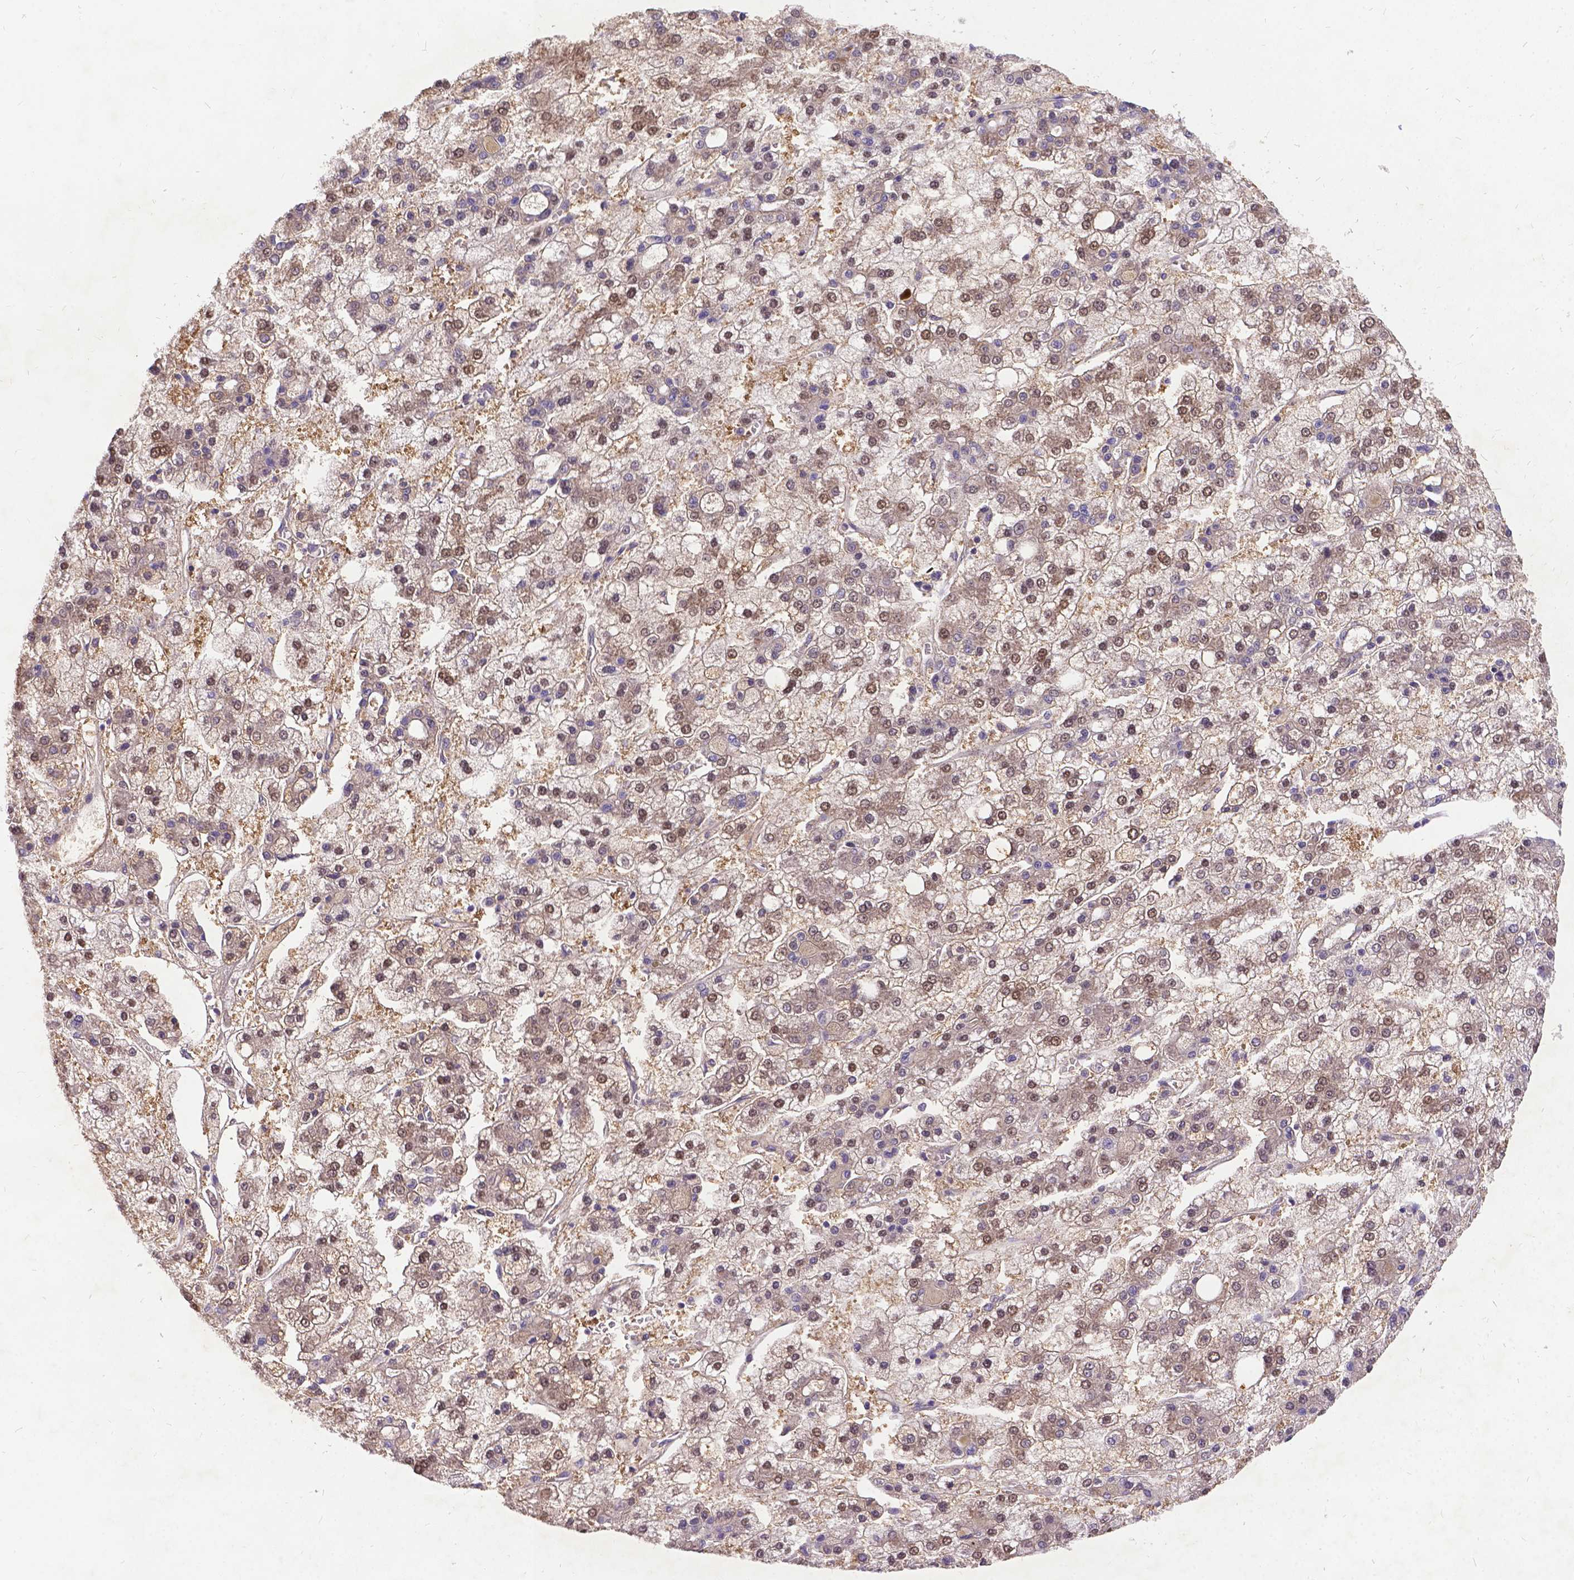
{"staining": {"intensity": "weak", "quantity": "25%-75%", "location": "cytoplasmic/membranous"}, "tissue": "liver cancer", "cell_type": "Tumor cells", "image_type": "cancer", "snomed": [{"axis": "morphology", "description": "Carcinoma, Hepatocellular, NOS"}, {"axis": "topography", "description": "Liver"}], "caption": "Immunohistochemical staining of liver hepatocellular carcinoma shows weak cytoplasmic/membranous protein positivity in about 25%-75% of tumor cells. (Stains: DAB (3,3'-diaminobenzidine) in brown, nuclei in blue, Microscopy: brightfield microscopy at high magnification).", "gene": "DENND6A", "patient": {"sex": "male", "age": 73}}